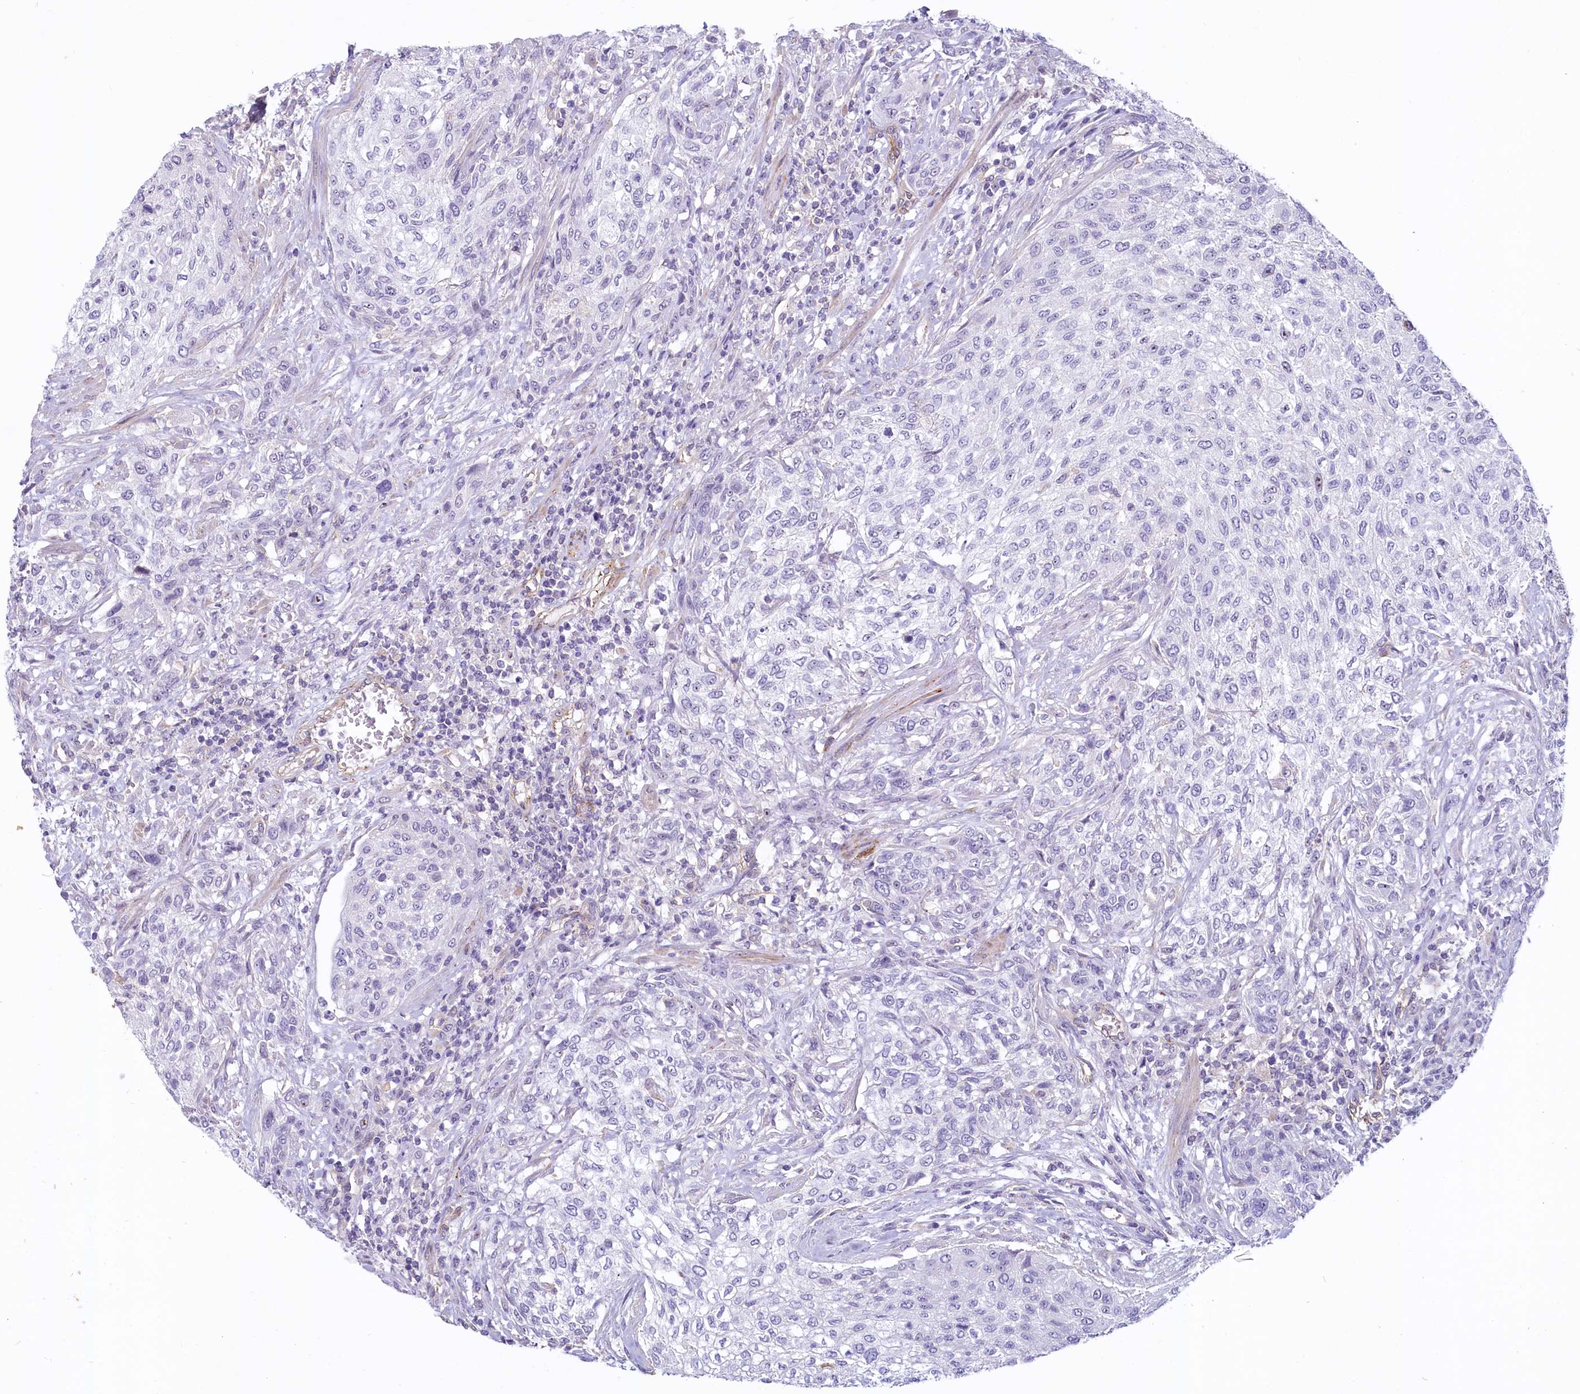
{"staining": {"intensity": "negative", "quantity": "none", "location": "none"}, "tissue": "urothelial cancer", "cell_type": "Tumor cells", "image_type": "cancer", "snomed": [{"axis": "morphology", "description": "Normal tissue, NOS"}, {"axis": "morphology", "description": "Urothelial carcinoma, NOS"}, {"axis": "topography", "description": "Urinary bladder"}, {"axis": "topography", "description": "Peripheral nerve tissue"}], "caption": "DAB (3,3'-diaminobenzidine) immunohistochemical staining of urothelial cancer shows no significant staining in tumor cells.", "gene": "PROCR", "patient": {"sex": "male", "age": 35}}